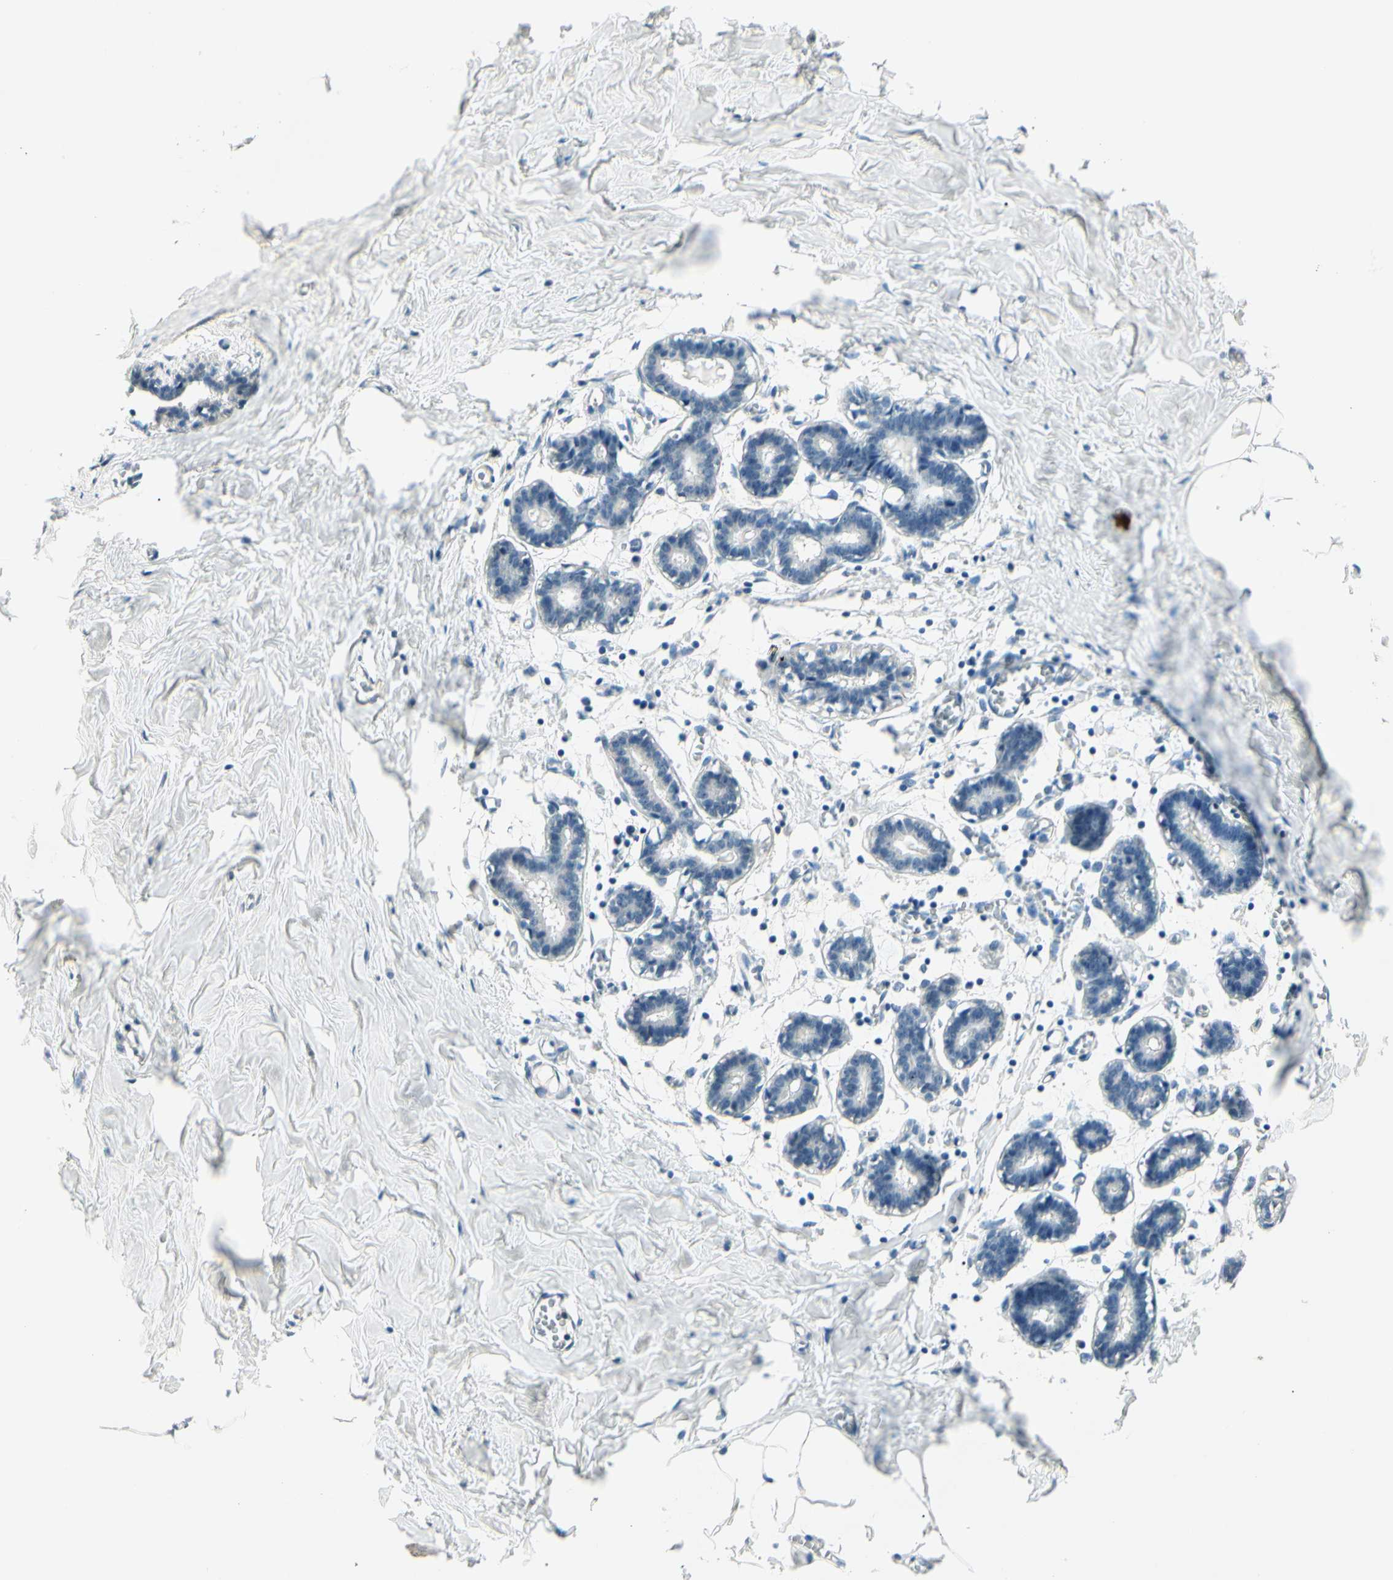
{"staining": {"intensity": "negative", "quantity": "none", "location": "none"}, "tissue": "breast", "cell_type": "Adipocytes", "image_type": "normal", "snomed": [{"axis": "morphology", "description": "Normal tissue, NOS"}, {"axis": "topography", "description": "Breast"}], "caption": "Immunohistochemistry (IHC) of benign human breast reveals no positivity in adipocytes.", "gene": "ZSCAN12", "patient": {"sex": "female", "age": 27}}